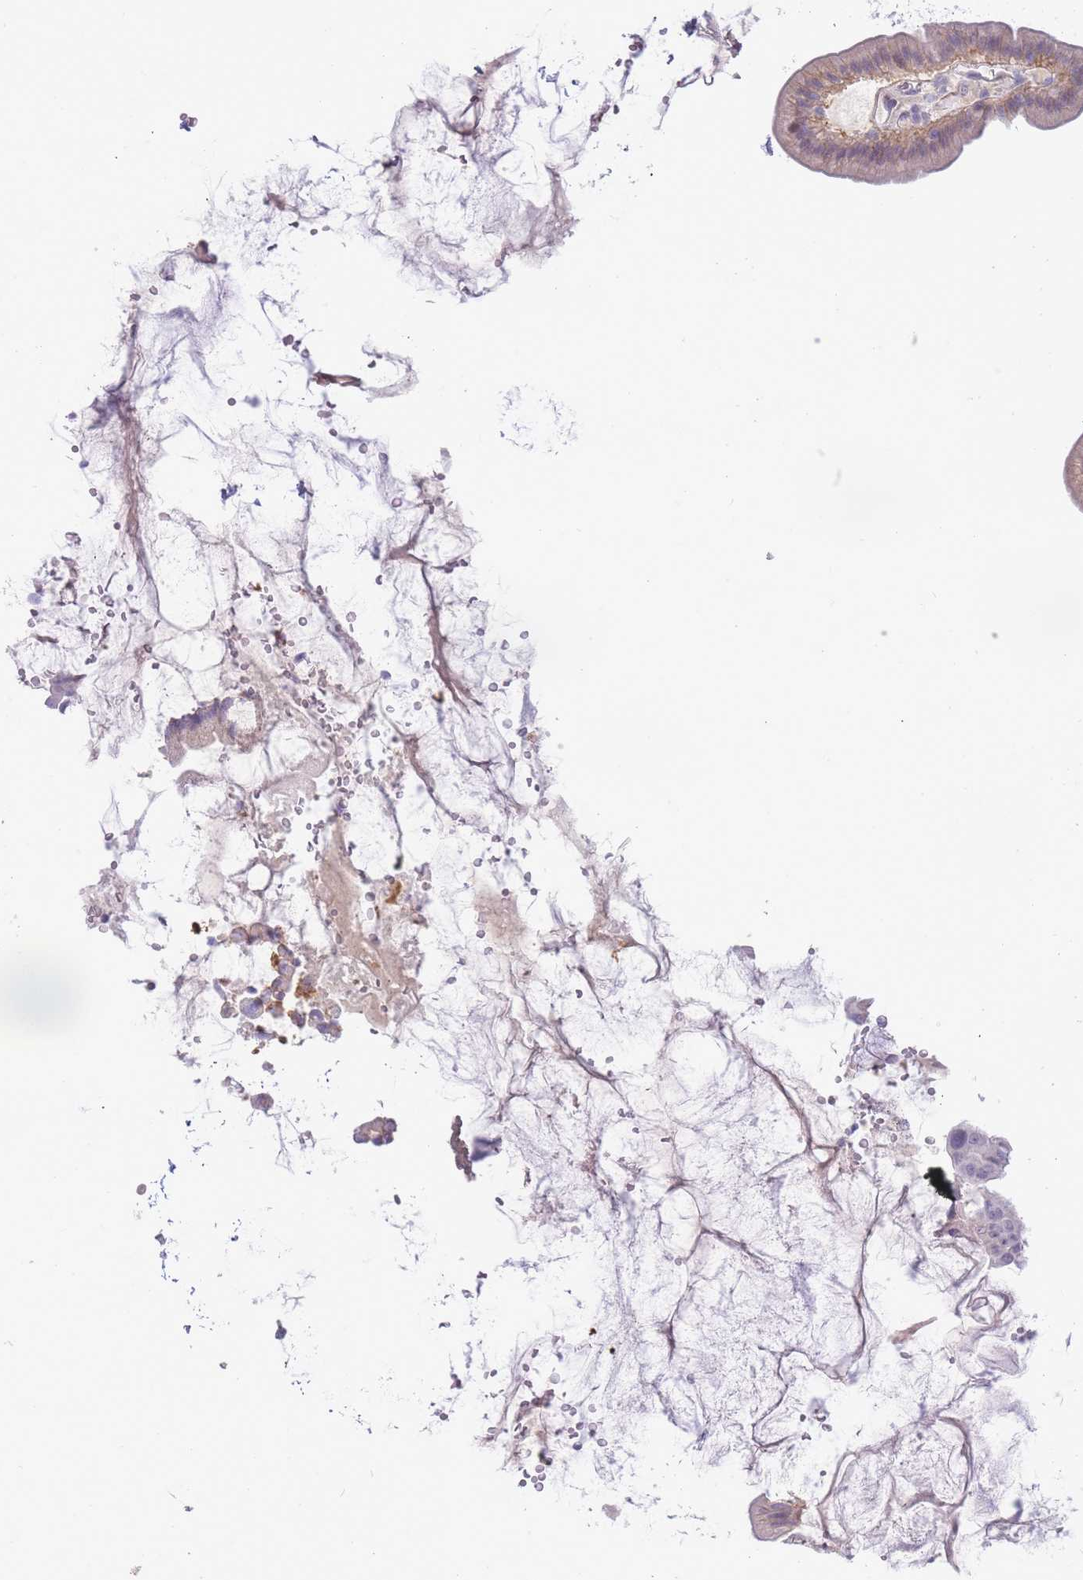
{"staining": {"intensity": "strong", "quantity": "<25%", "location": "cytoplasmic/membranous"}, "tissue": "small intestine", "cell_type": "Glandular cells", "image_type": "normal", "snomed": [{"axis": "morphology", "description": "Normal tissue, NOS"}, {"axis": "topography", "description": "Small intestine"}], "caption": "Protein analysis of benign small intestine reveals strong cytoplasmic/membranous expression in about <25% of glandular cells.", "gene": "PRR23A", "patient": {"sex": "female", "age": 68}}